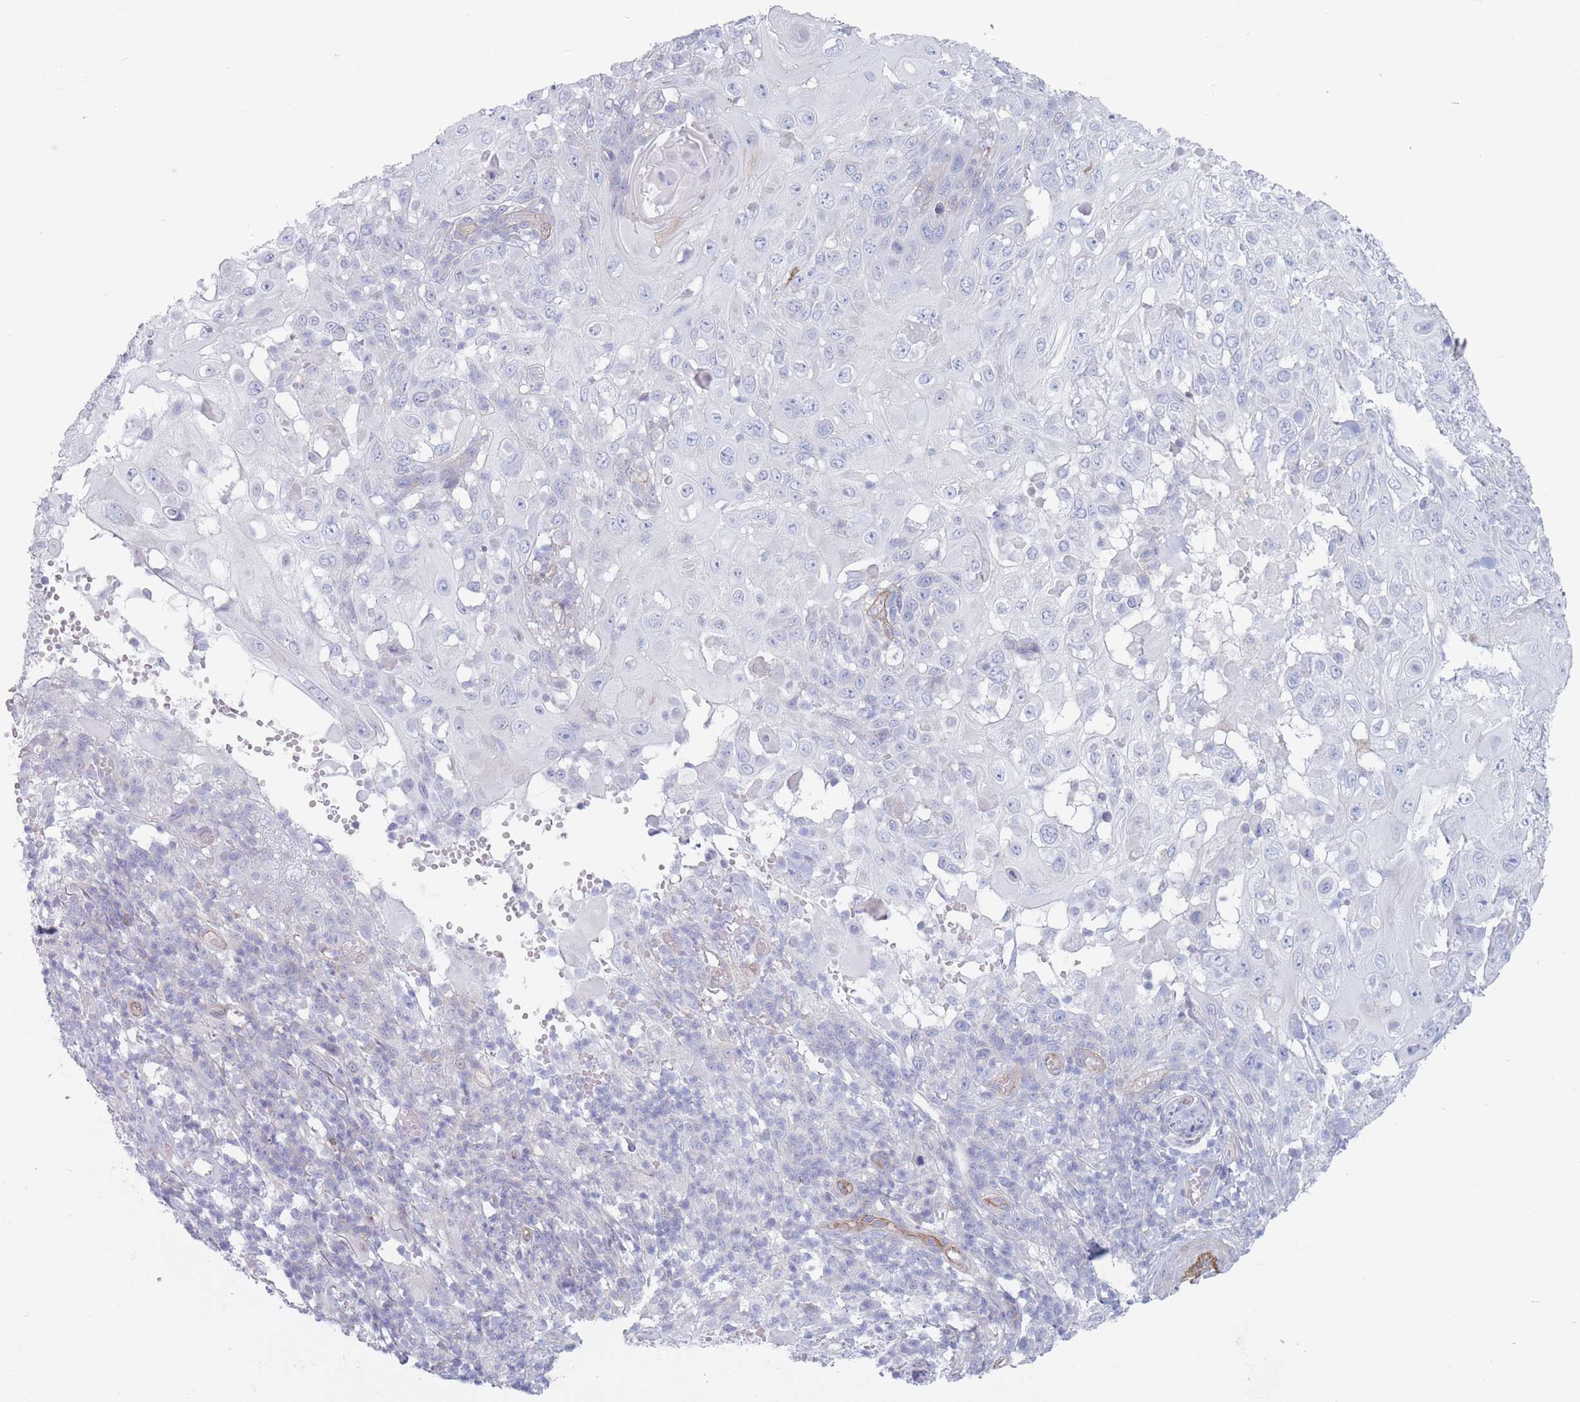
{"staining": {"intensity": "negative", "quantity": "none", "location": "none"}, "tissue": "skin cancer", "cell_type": "Tumor cells", "image_type": "cancer", "snomed": [{"axis": "morphology", "description": "Normal tissue, NOS"}, {"axis": "morphology", "description": "Squamous cell carcinoma, NOS"}, {"axis": "topography", "description": "Skin"}, {"axis": "topography", "description": "Cartilage tissue"}], "caption": "Squamous cell carcinoma (skin) stained for a protein using immunohistochemistry (IHC) reveals no staining tumor cells.", "gene": "PLPP1", "patient": {"sex": "female", "age": 79}}